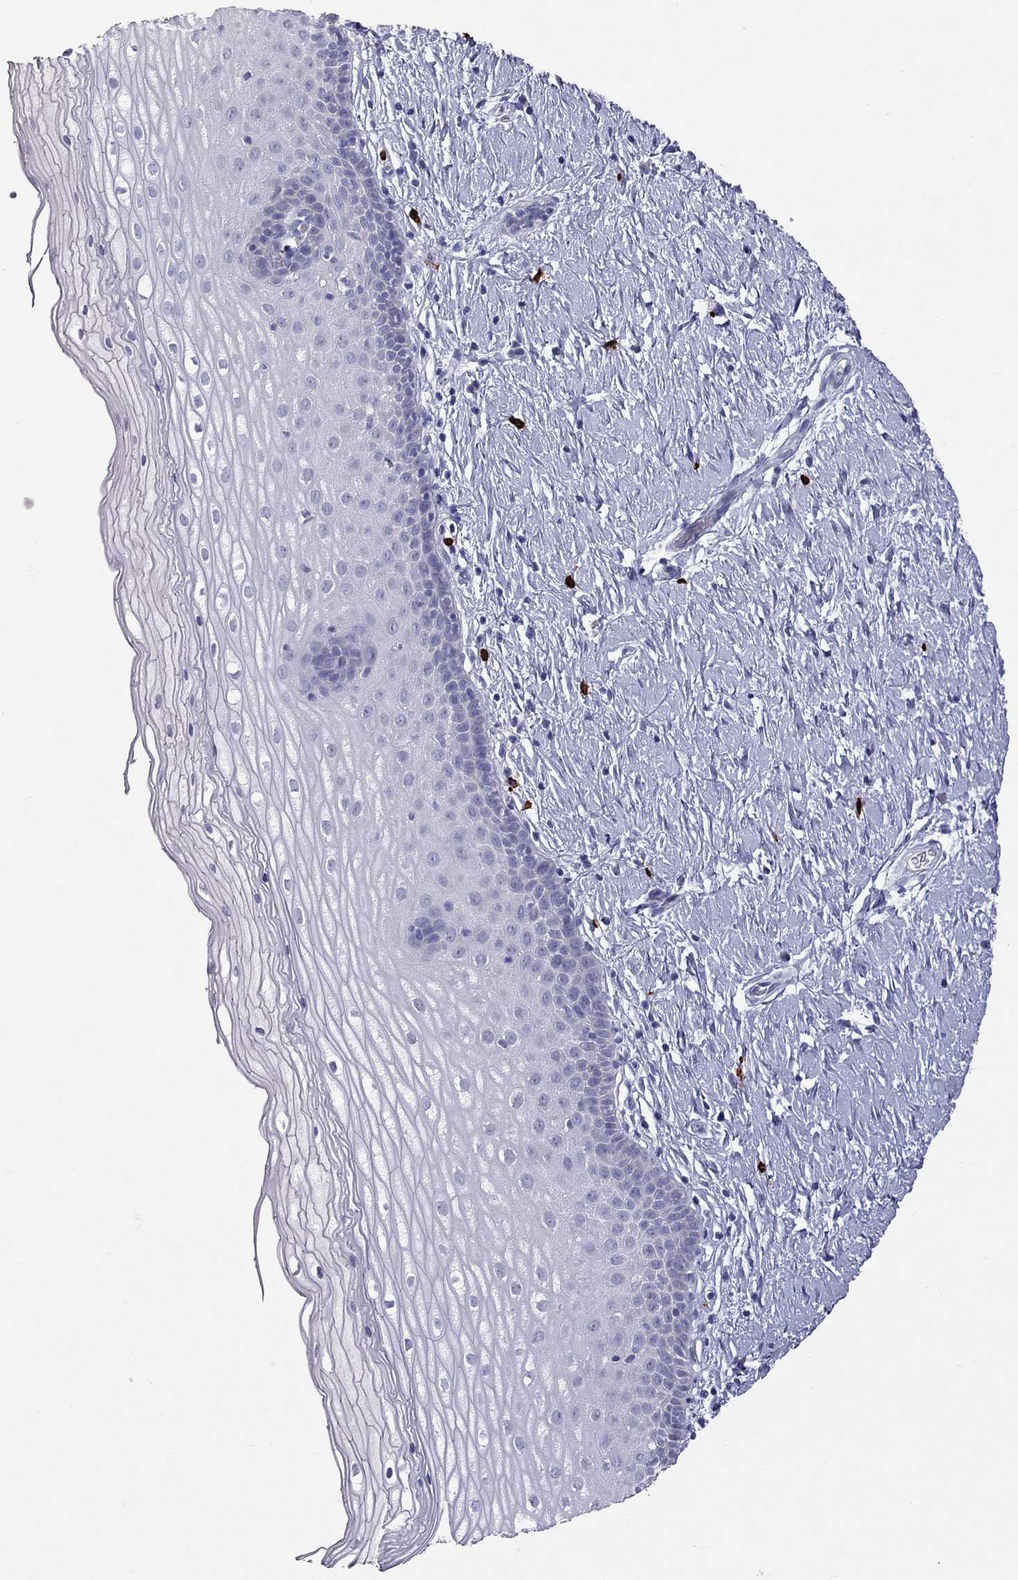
{"staining": {"intensity": "negative", "quantity": "none", "location": "none"}, "tissue": "cervix", "cell_type": "Glandular cells", "image_type": "normal", "snomed": [{"axis": "morphology", "description": "Normal tissue, NOS"}, {"axis": "topography", "description": "Cervix"}], "caption": "IHC of benign cervix demonstrates no positivity in glandular cells.", "gene": "IL17REL", "patient": {"sex": "female", "age": 37}}